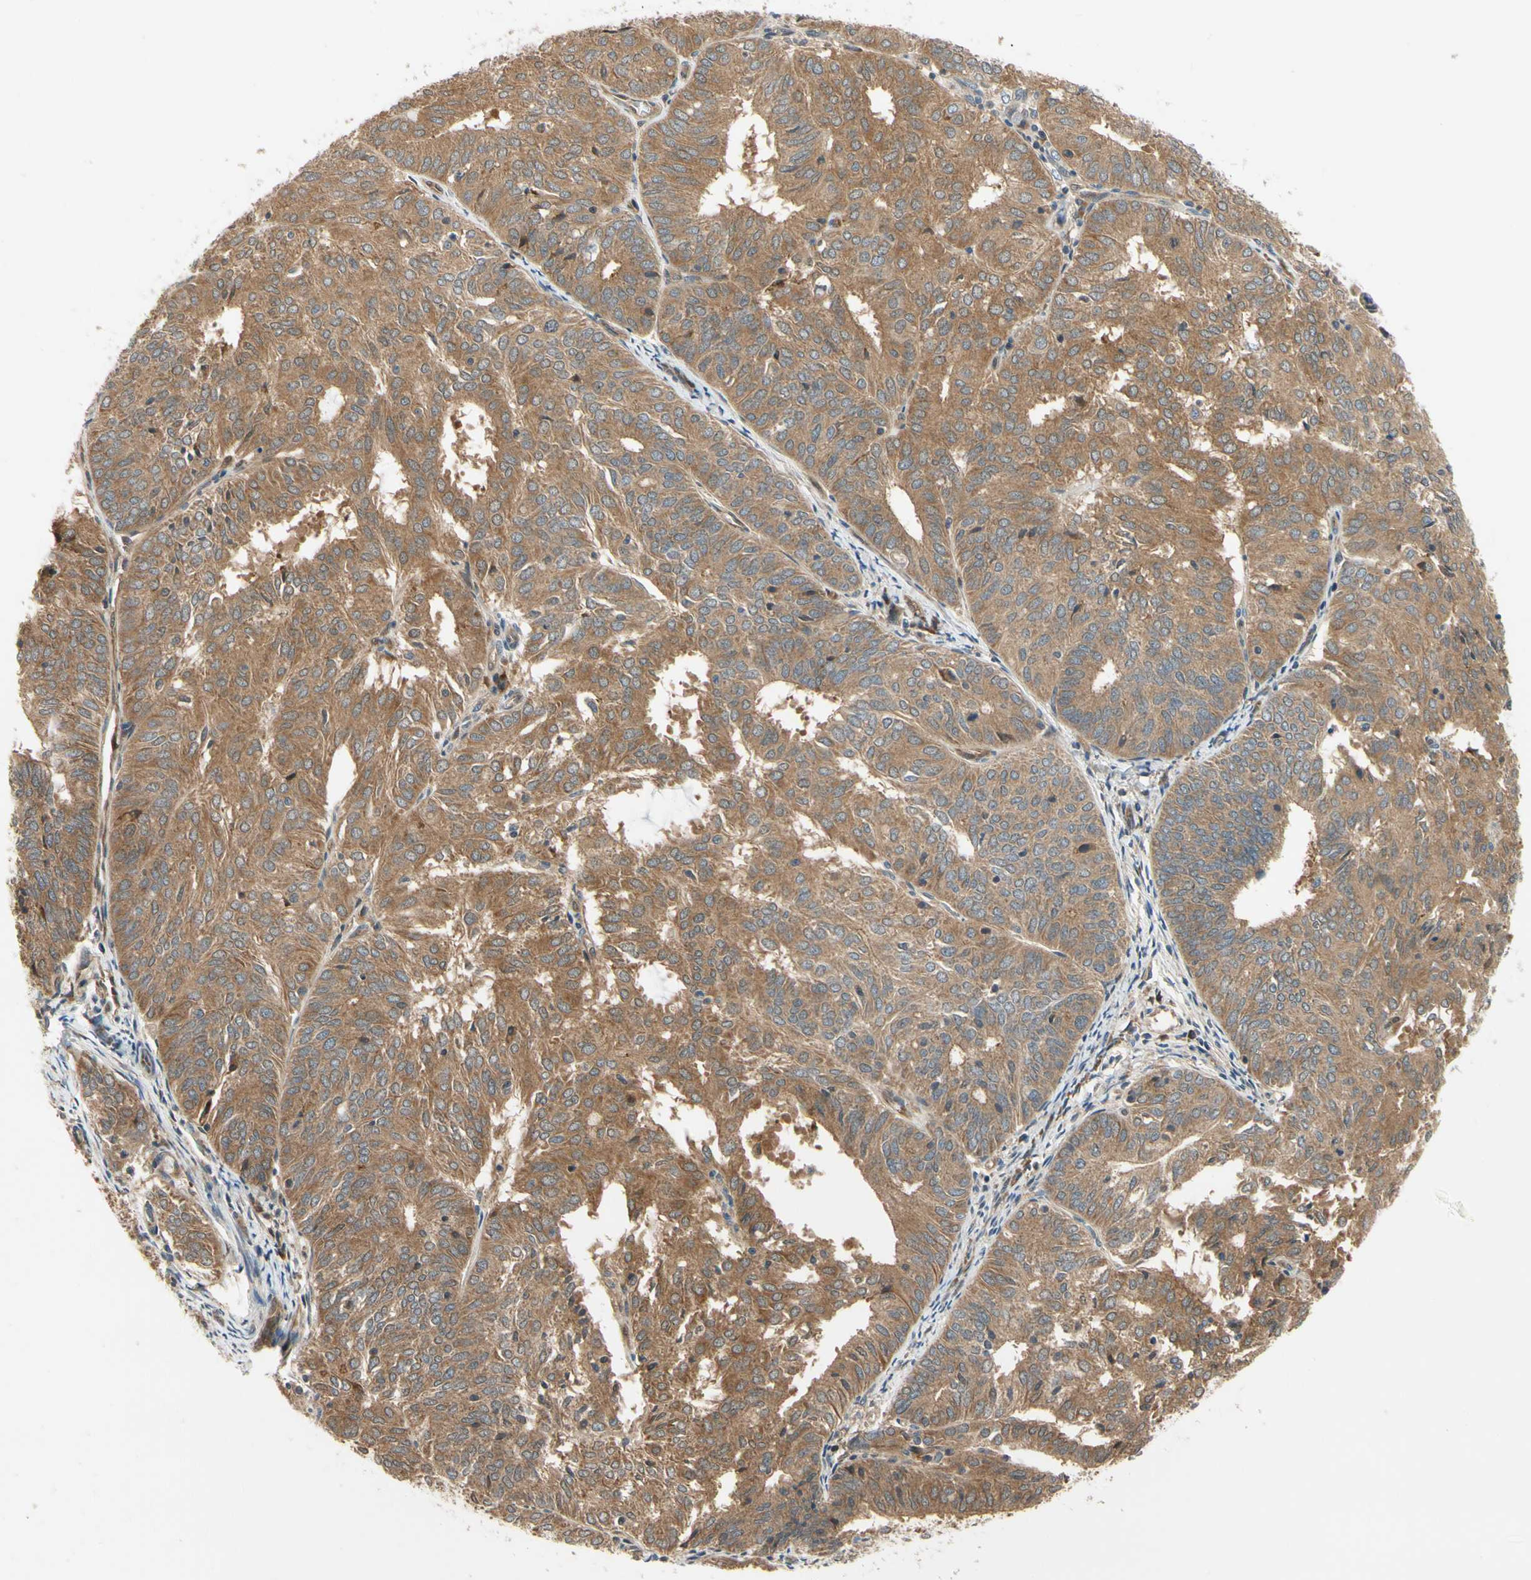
{"staining": {"intensity": "moderate", "quantity": ">75%", "location": "cytoplasmic/membranous"}, "tissue": "endometrial cancer", "cell_type": "Tumor cells", "image_type": "cancer", "snomed": [{"axis": "morphology", "description": "Adenocarcinoma, NOS"}, {"axis": "topography", "description": "Uterus"}], "caption": "Immunohistochemistry (IHC) (DAB (3,3'-diaminobenzidine)) staining of adenocarcinoma (endometrial) shows moderate cytoplasmic/membranous protein positivity in approximately >75% of tumor cells.", "gene": "TDRP", "patient": {"sex": "female", "age": 60}}